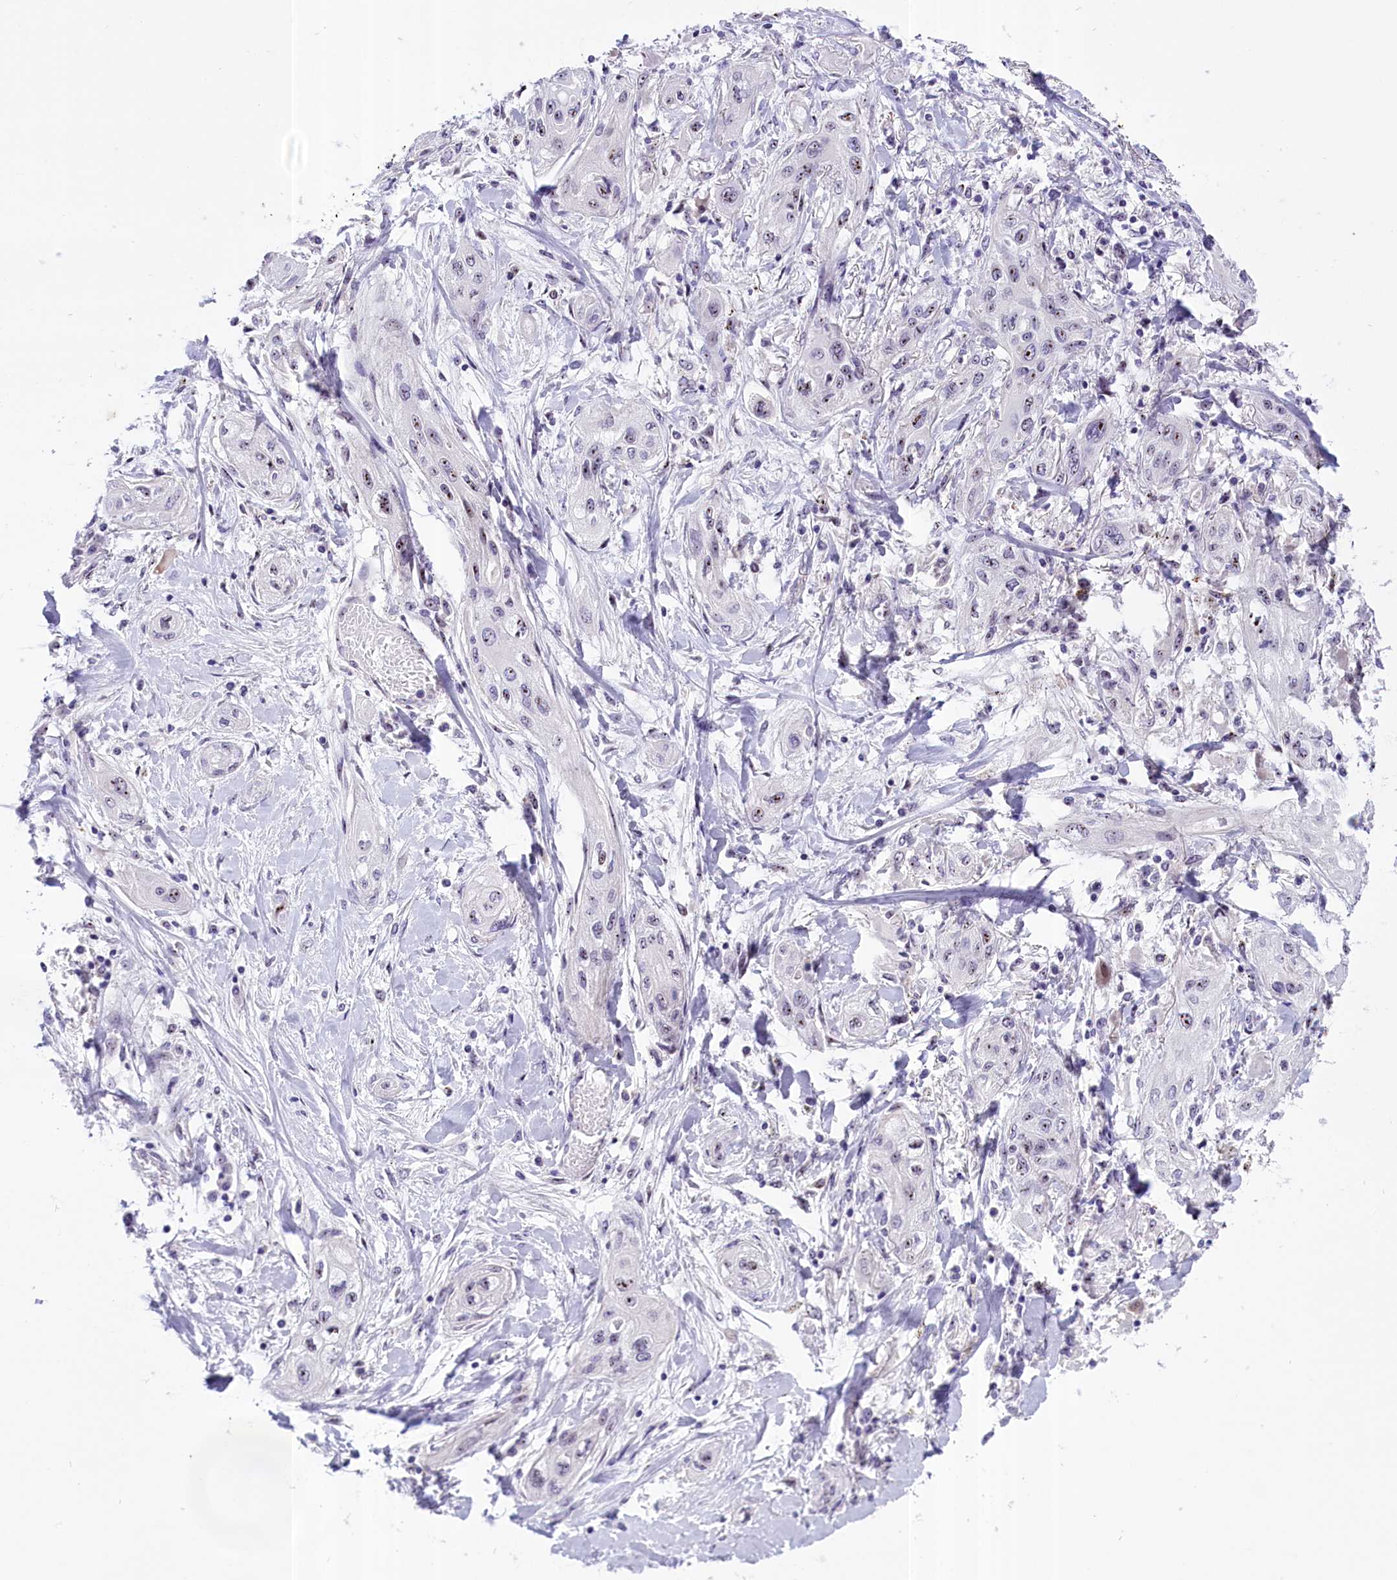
{"staining": {"intensity": "moderate", "quantity": "<25%", "location": "nuclear"}, "tissue": "lung cancer", "cell_type": "Tumor cells", "image_type": "cancer", "snomed": [{"axis": "morphology", "description": "Squamous cell carcinoma, NOS"}, {"axis": "topography", "description": "Lung"}], "caption": "A brown stain labels moderate nuclear expression of a protein in squamous cell carcinoma (lung) tumor cells.", "gene": "TBL3", "patient": {"sex": "female", "age": 47}}